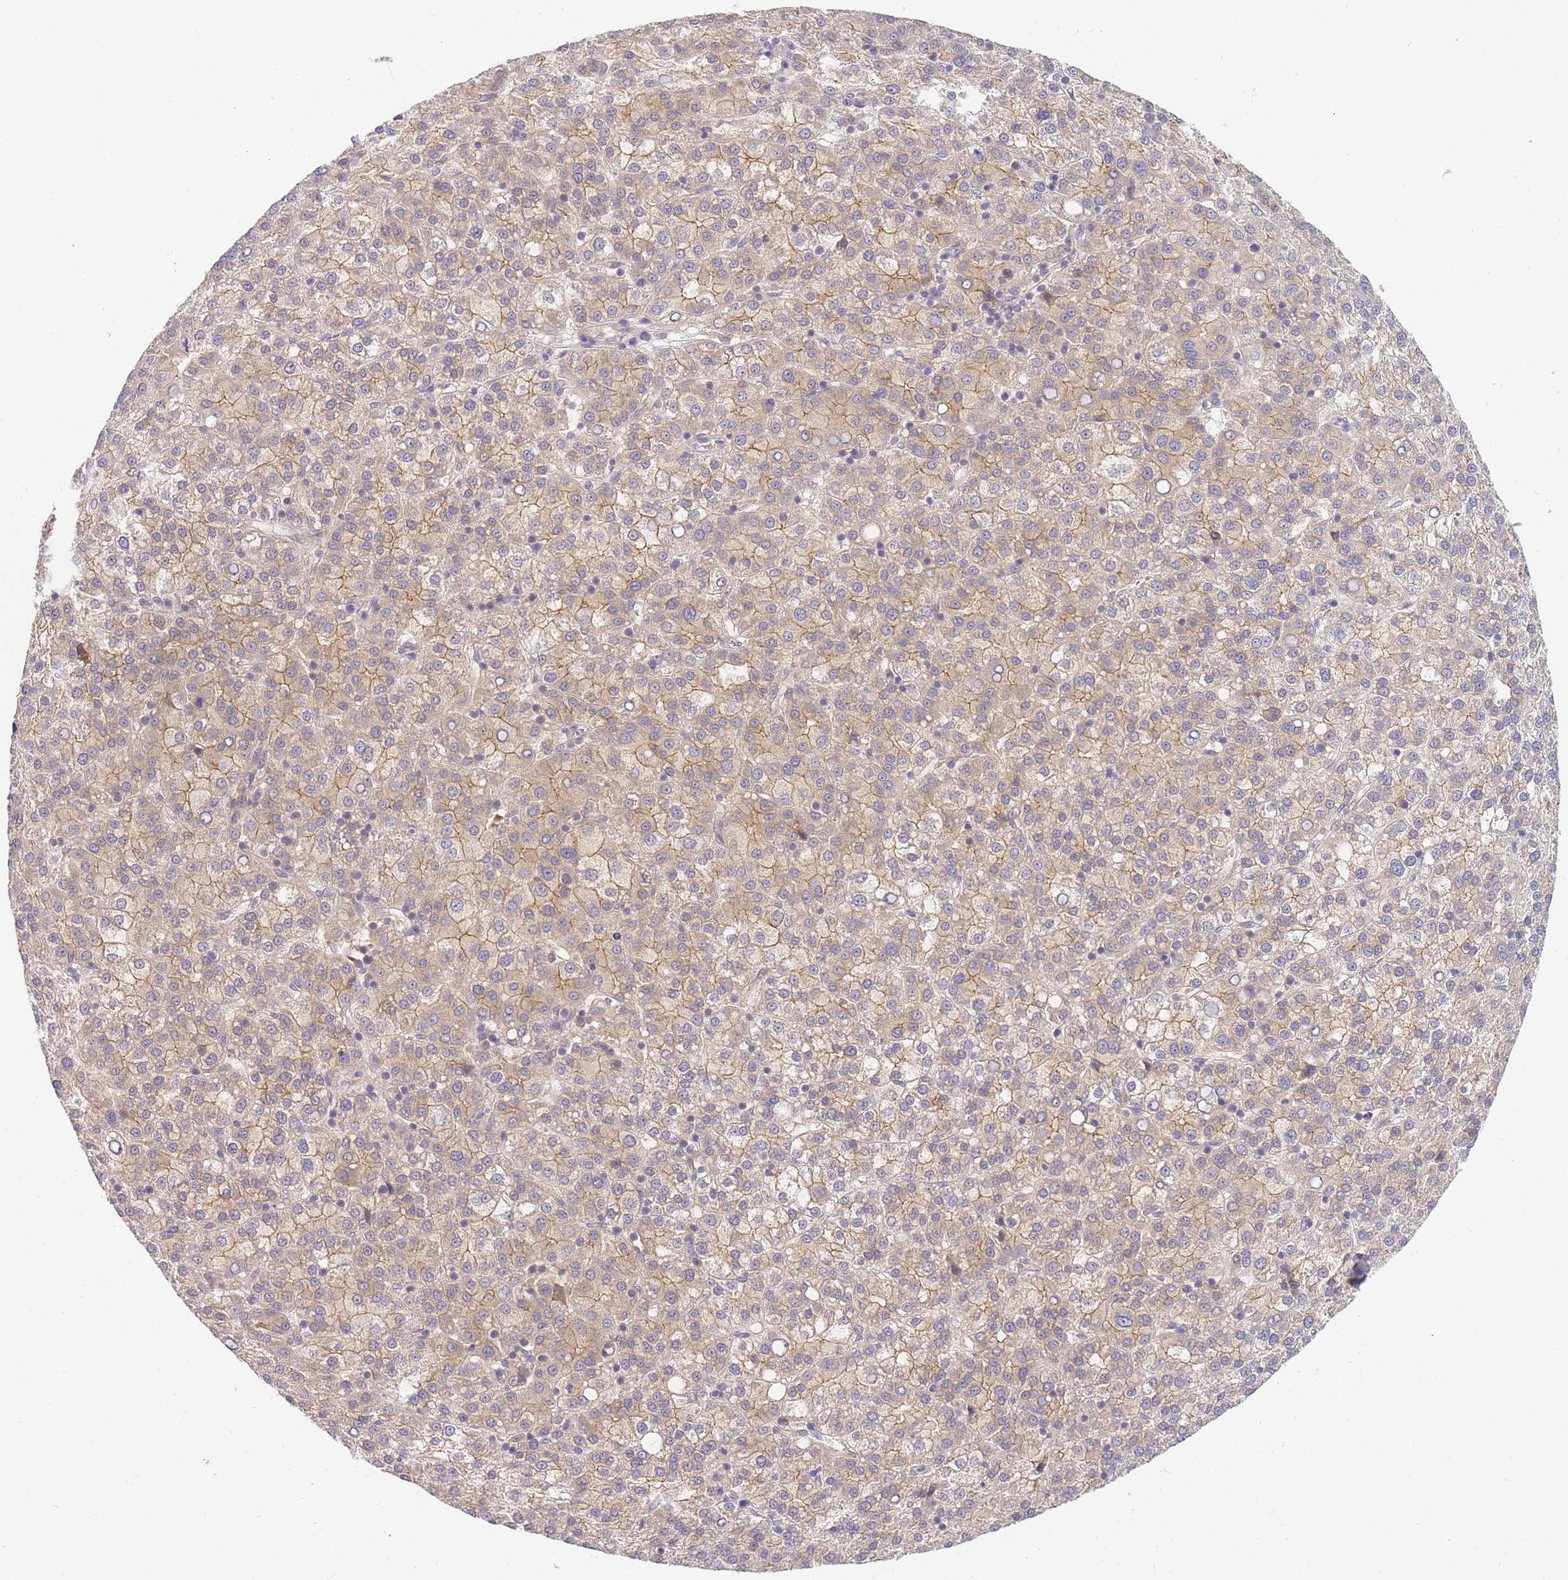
{"staining": {"intensity": "weak", "quantity": ">75%", "location": "cytoplasmic/membranous"}, "tissue": "liver cancer", "cell_type": "Tumor cells", "image_type": "cancer", "snomed": [{"axis": "morphology", "description": "Carcinoma, Hepatocellular, NOS"}, {"axis": "topography", "description": "Liver"}], "caption": "Immunohistochemistry of liver cancer exhibits low levels of weak cytoplasmic/membranous positivity in approximately >75% of tumor cells. (IHC, brightfield microscopy, high magnification).", "gene": "ZNF577", "patient": {"sex": "female", "age": 58}}